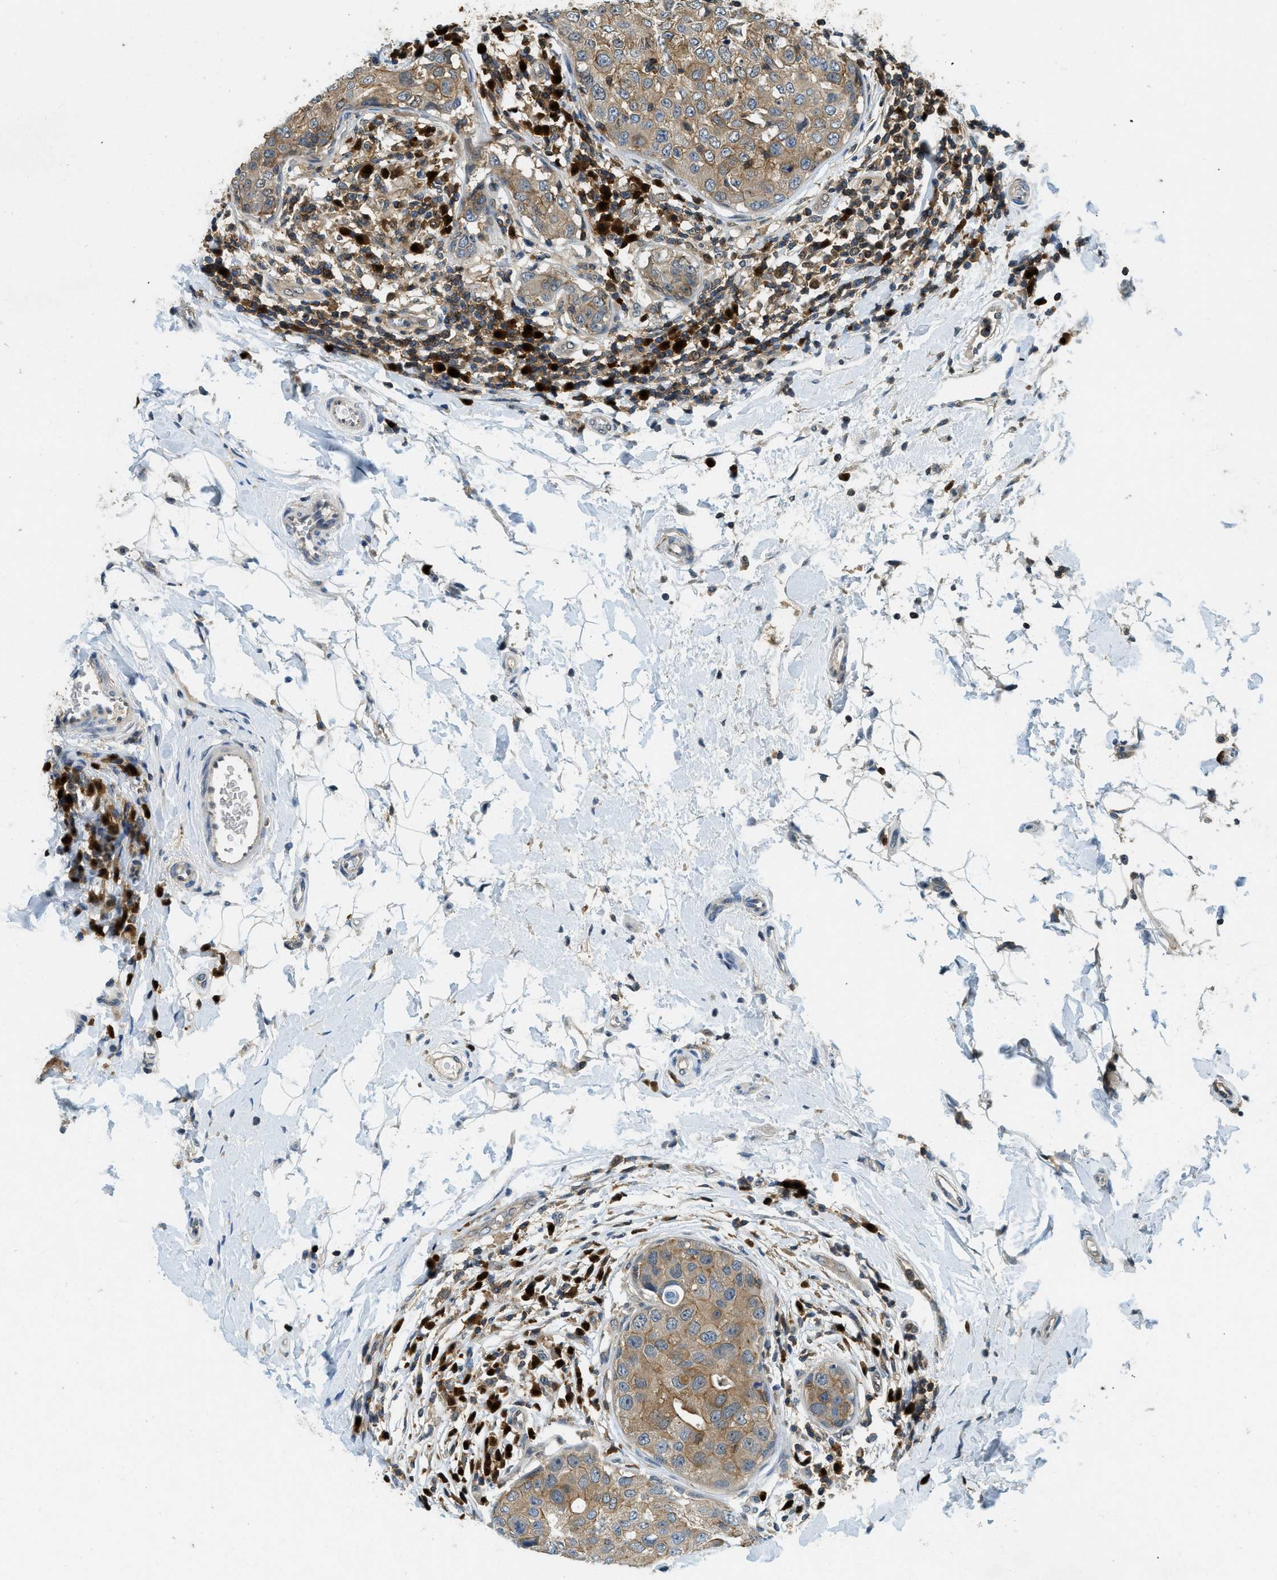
{"staining": {"intensity": "moderate", "quantity": ">75%", "location": "cytoplasmic/membranous"}, "tissue": "breast cancer", "cell_type": "Tumor cells", "image_type": "cancer", "snomed": [{"axis": "morphology", "description": "Duct carcinoma"}, {"axis": "topography", "description": "Breast"}], "caption": "Approximately >75% of tumor cells in human breast cancer (invasive ductal carcinoma) display moderate cytoplasmic/membranous protein positivity as visualized by brown immunohistochemical staining.", "gene": "GMPPB", "patient": {"sex": "female", "age": 27}}